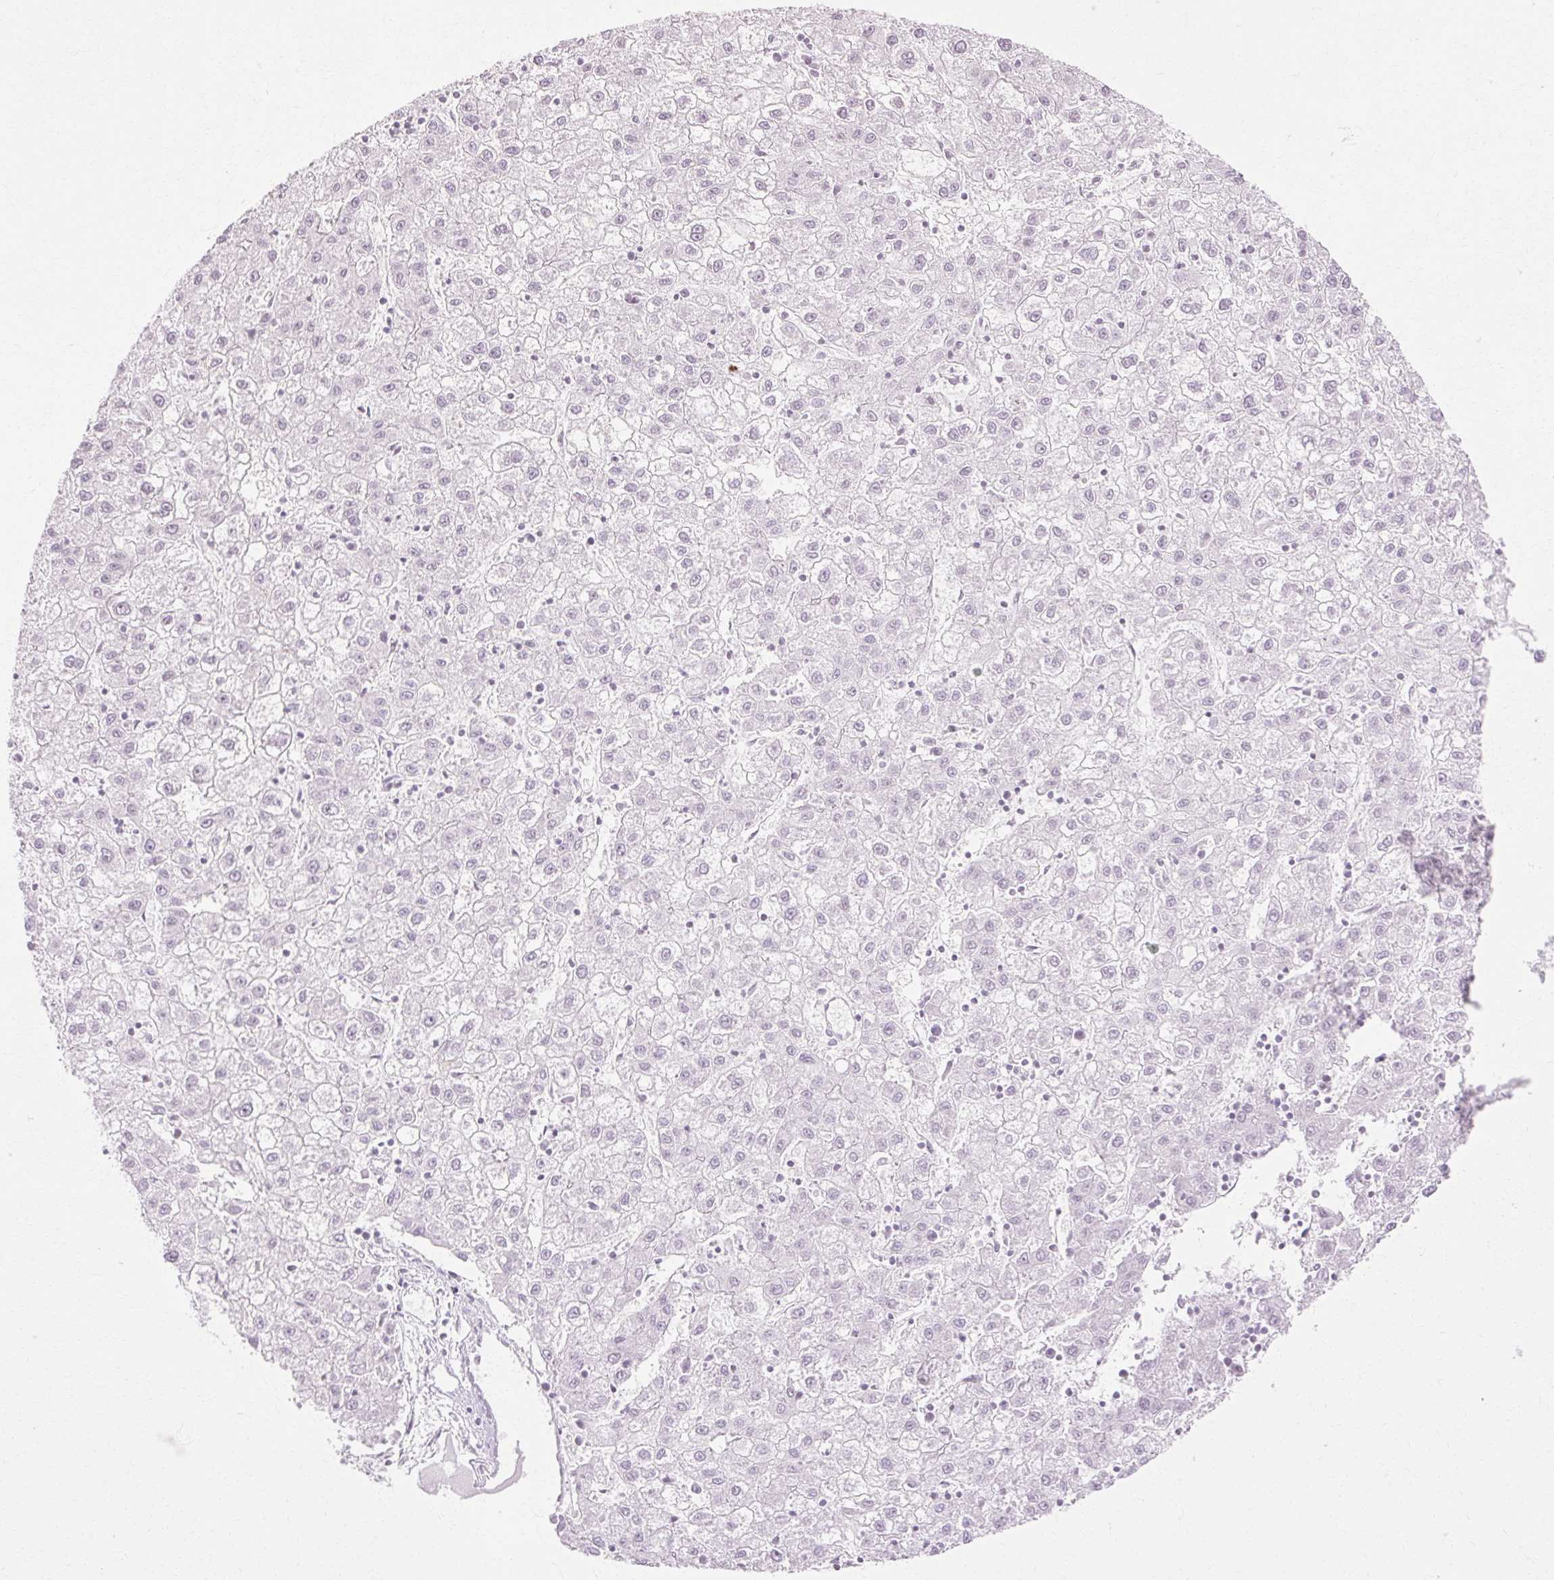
{"staining": {"intensity": "negative", "quantity": "none", "location": "none"}, "tissue": "liver cancer", "cell_type": "Tumor cells", "image_type": "cancer", "snomed": [{"axis": "morphology", "description": "Carcinoma, Hepatocellular, NOS"}, {"axis": "topography", "description": "Liver"}], "caption": "A photomicrograph of human hepatocellular carcinoma (liver) is negative for staining in tumor cells.", "gene": "C3orf49", "patient": {"sex": "male", "age": 72}}